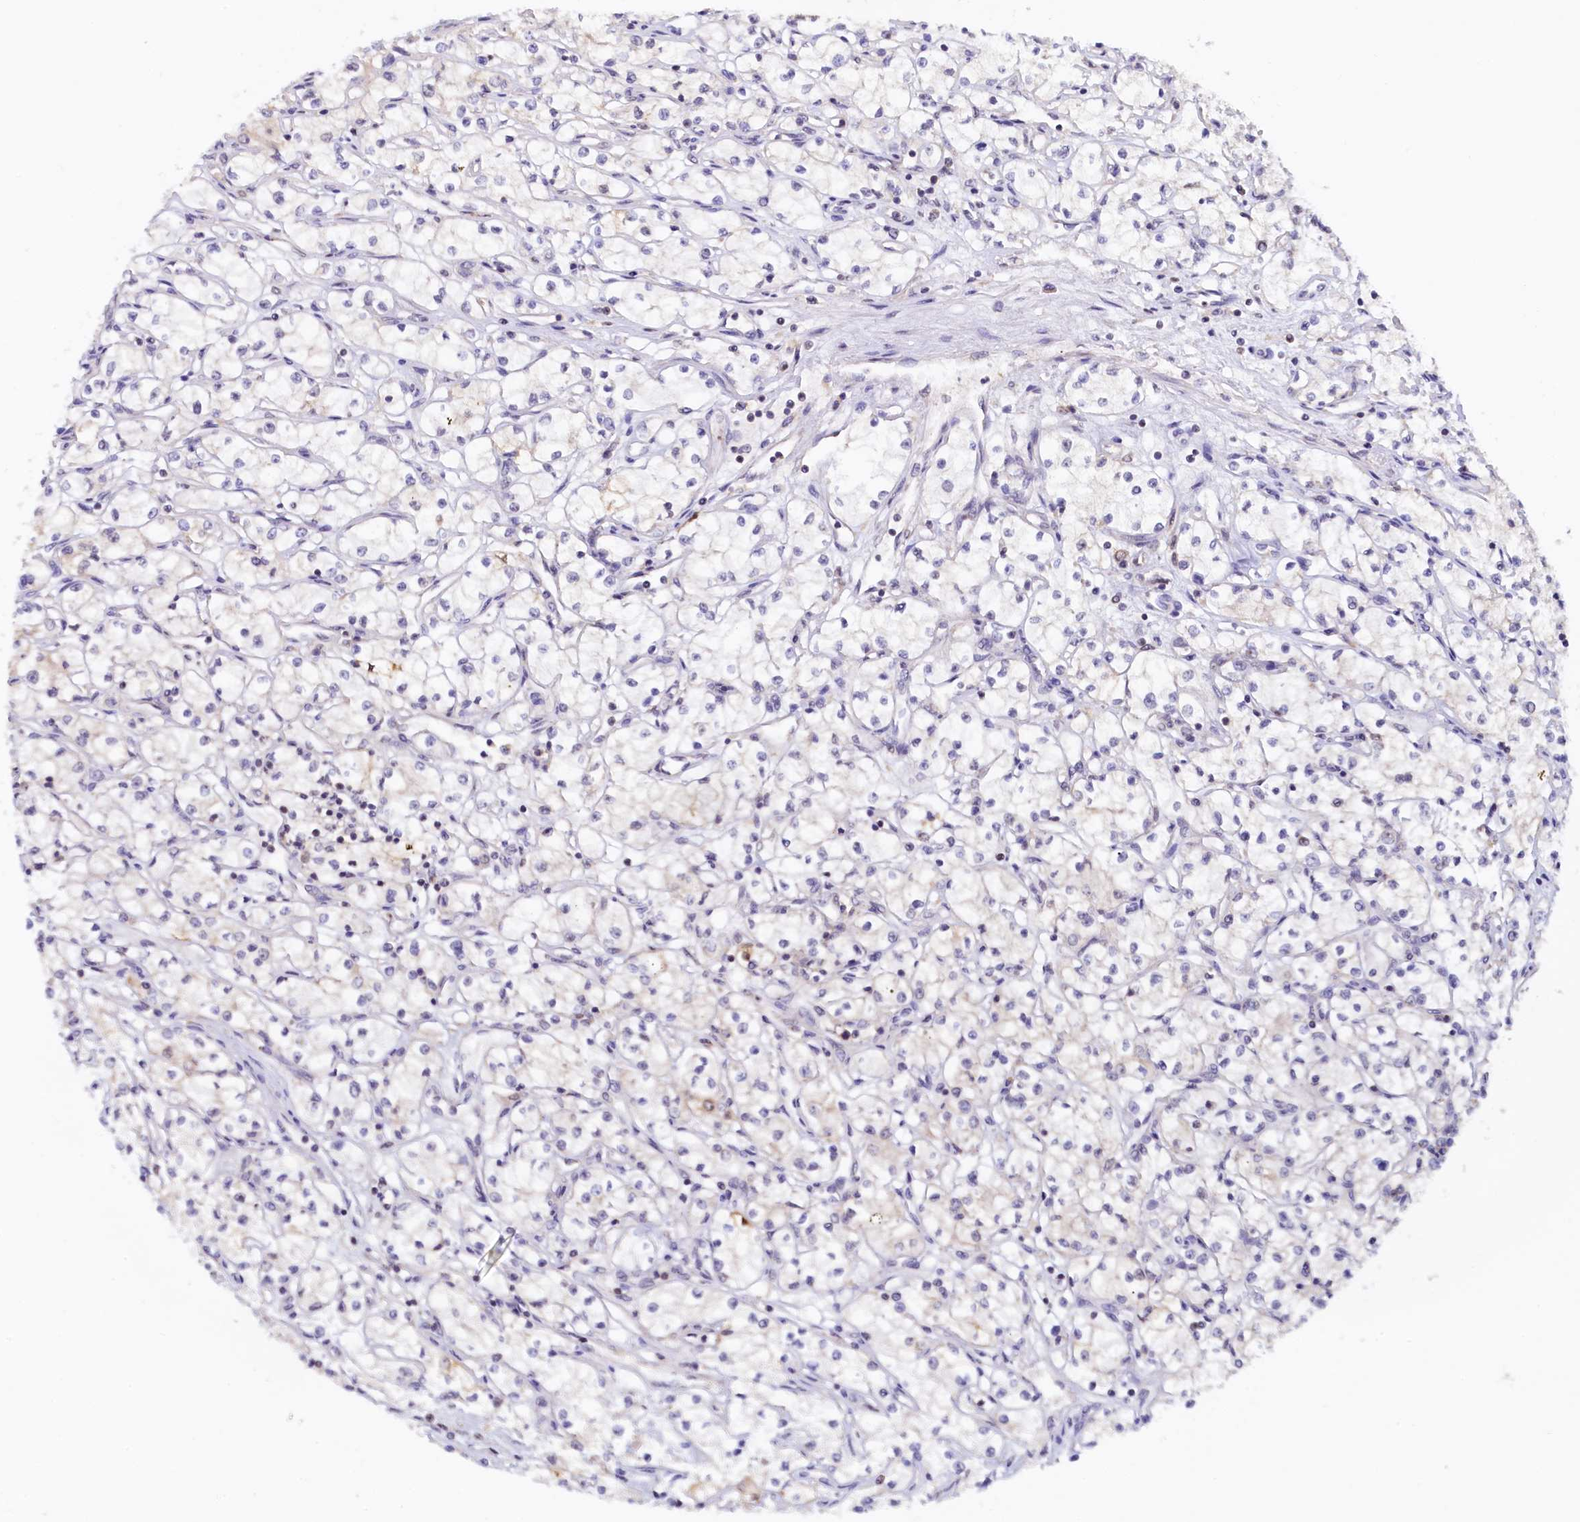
{"staining": {"intensity": "negative", "quantity": "none", "location": "none"}, "tissue": "renal cancer", "cell_type": "Tumor cells", "image_type": "cancer", "snomed": [{"axis": "morphology", "description": "Adenocarcinoma, NOS"}, {"axis": "topography", "description": "Kidney"}], "caption": "A high-resolution image shows immunohistochemistry (IHC) staining of renal adenocarcinoma, which displays no significant positivity in tumor cells.", "gene": "PAAF1", "patient": {"sex": "male", "age": 59}}